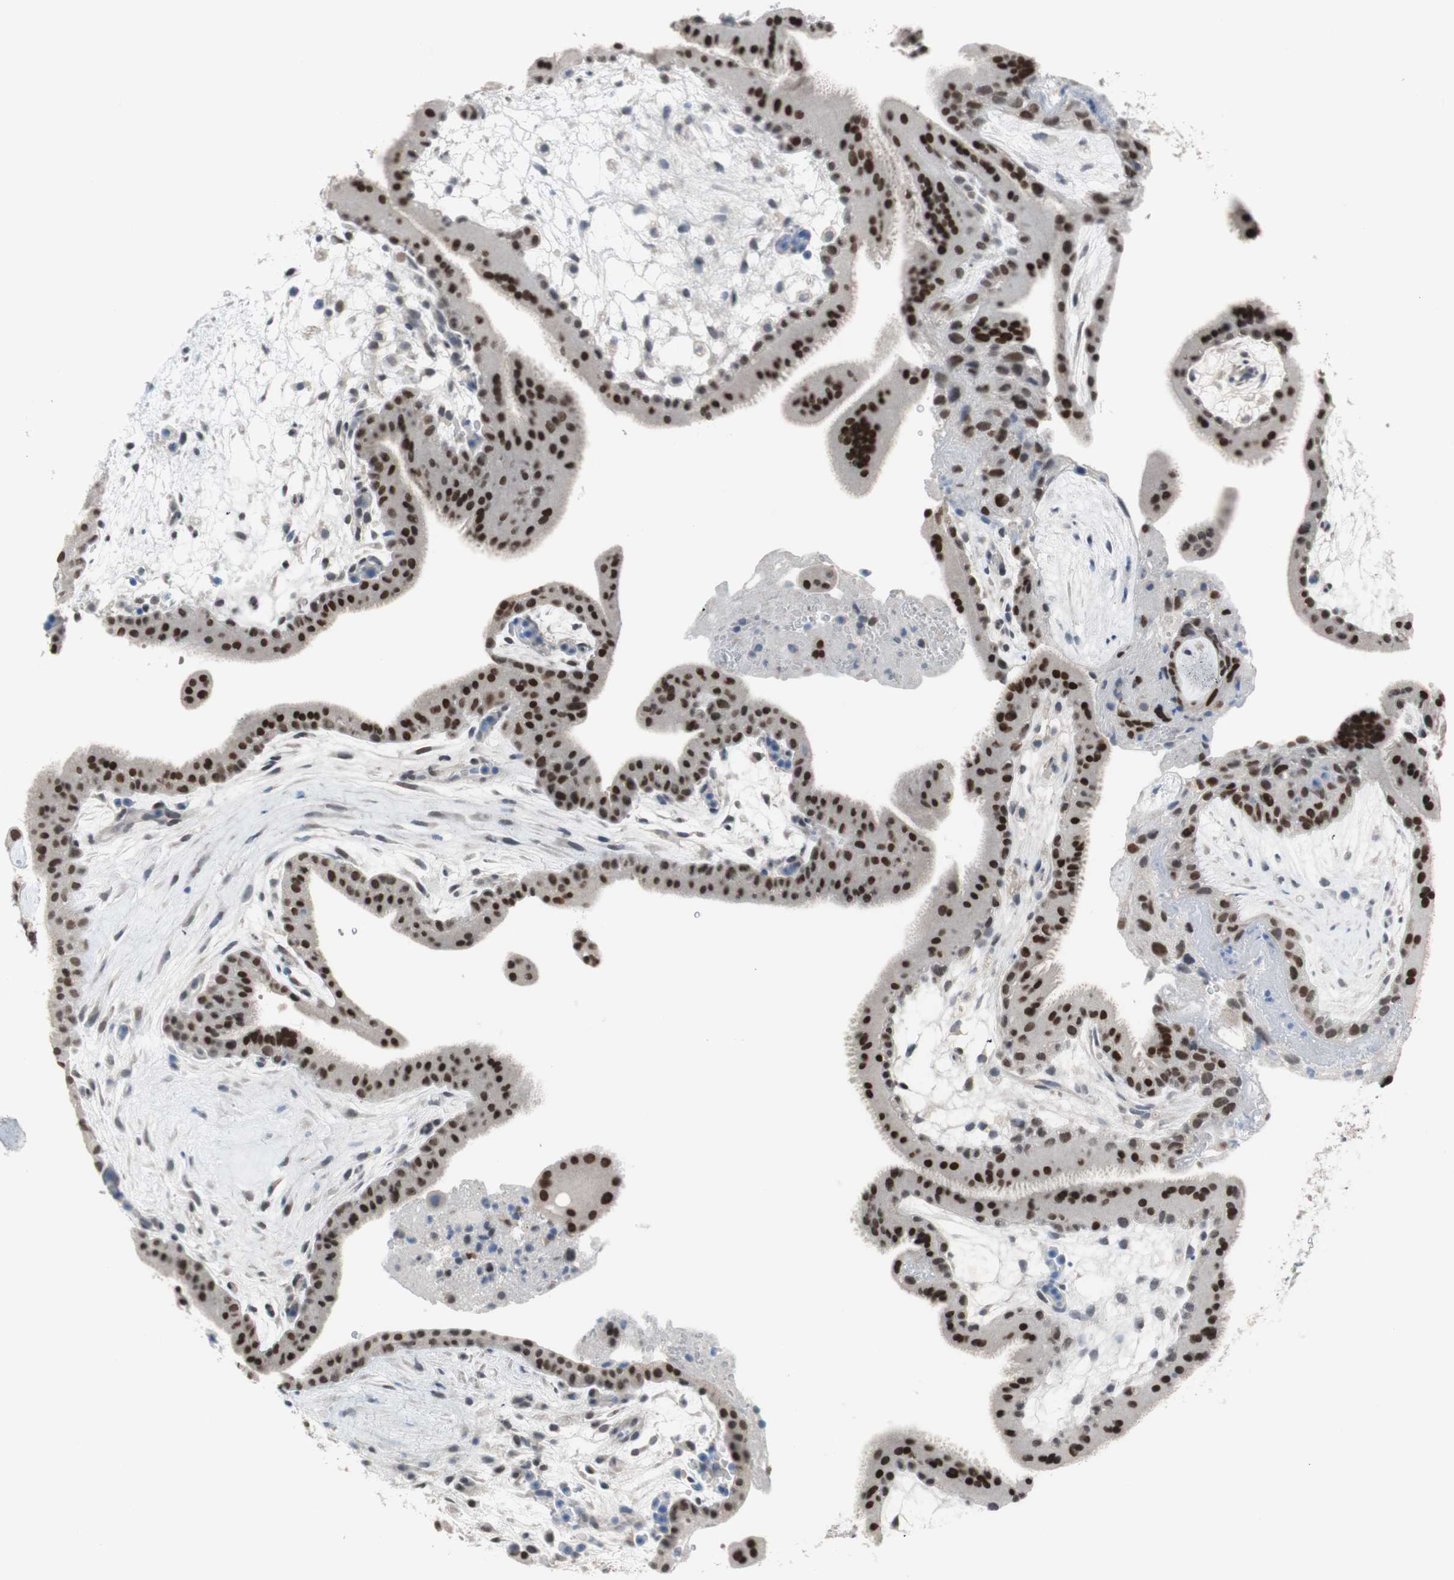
{"staining": {"intensity": "strong", "quantity": ">75%", "location": "nuclear"}, "tissue": "placenta", "cell_type": "Trophoblastic cells", "image_type": "normal", "snomed": [{"axis": "morphology", "description": "Normal tissue, NOS"}, {"axis": "topography", "description": "Placenta"}], "caption": "The image reveals staining of normal placenta, revealing strong nuclear protein staining (brown color) within trophoblastic cells. (brown staining indicates protein expression, while blue staining denotes nuclei).", "gene": "GRHL1", "patient": {"sex": "female", "age": 19}}